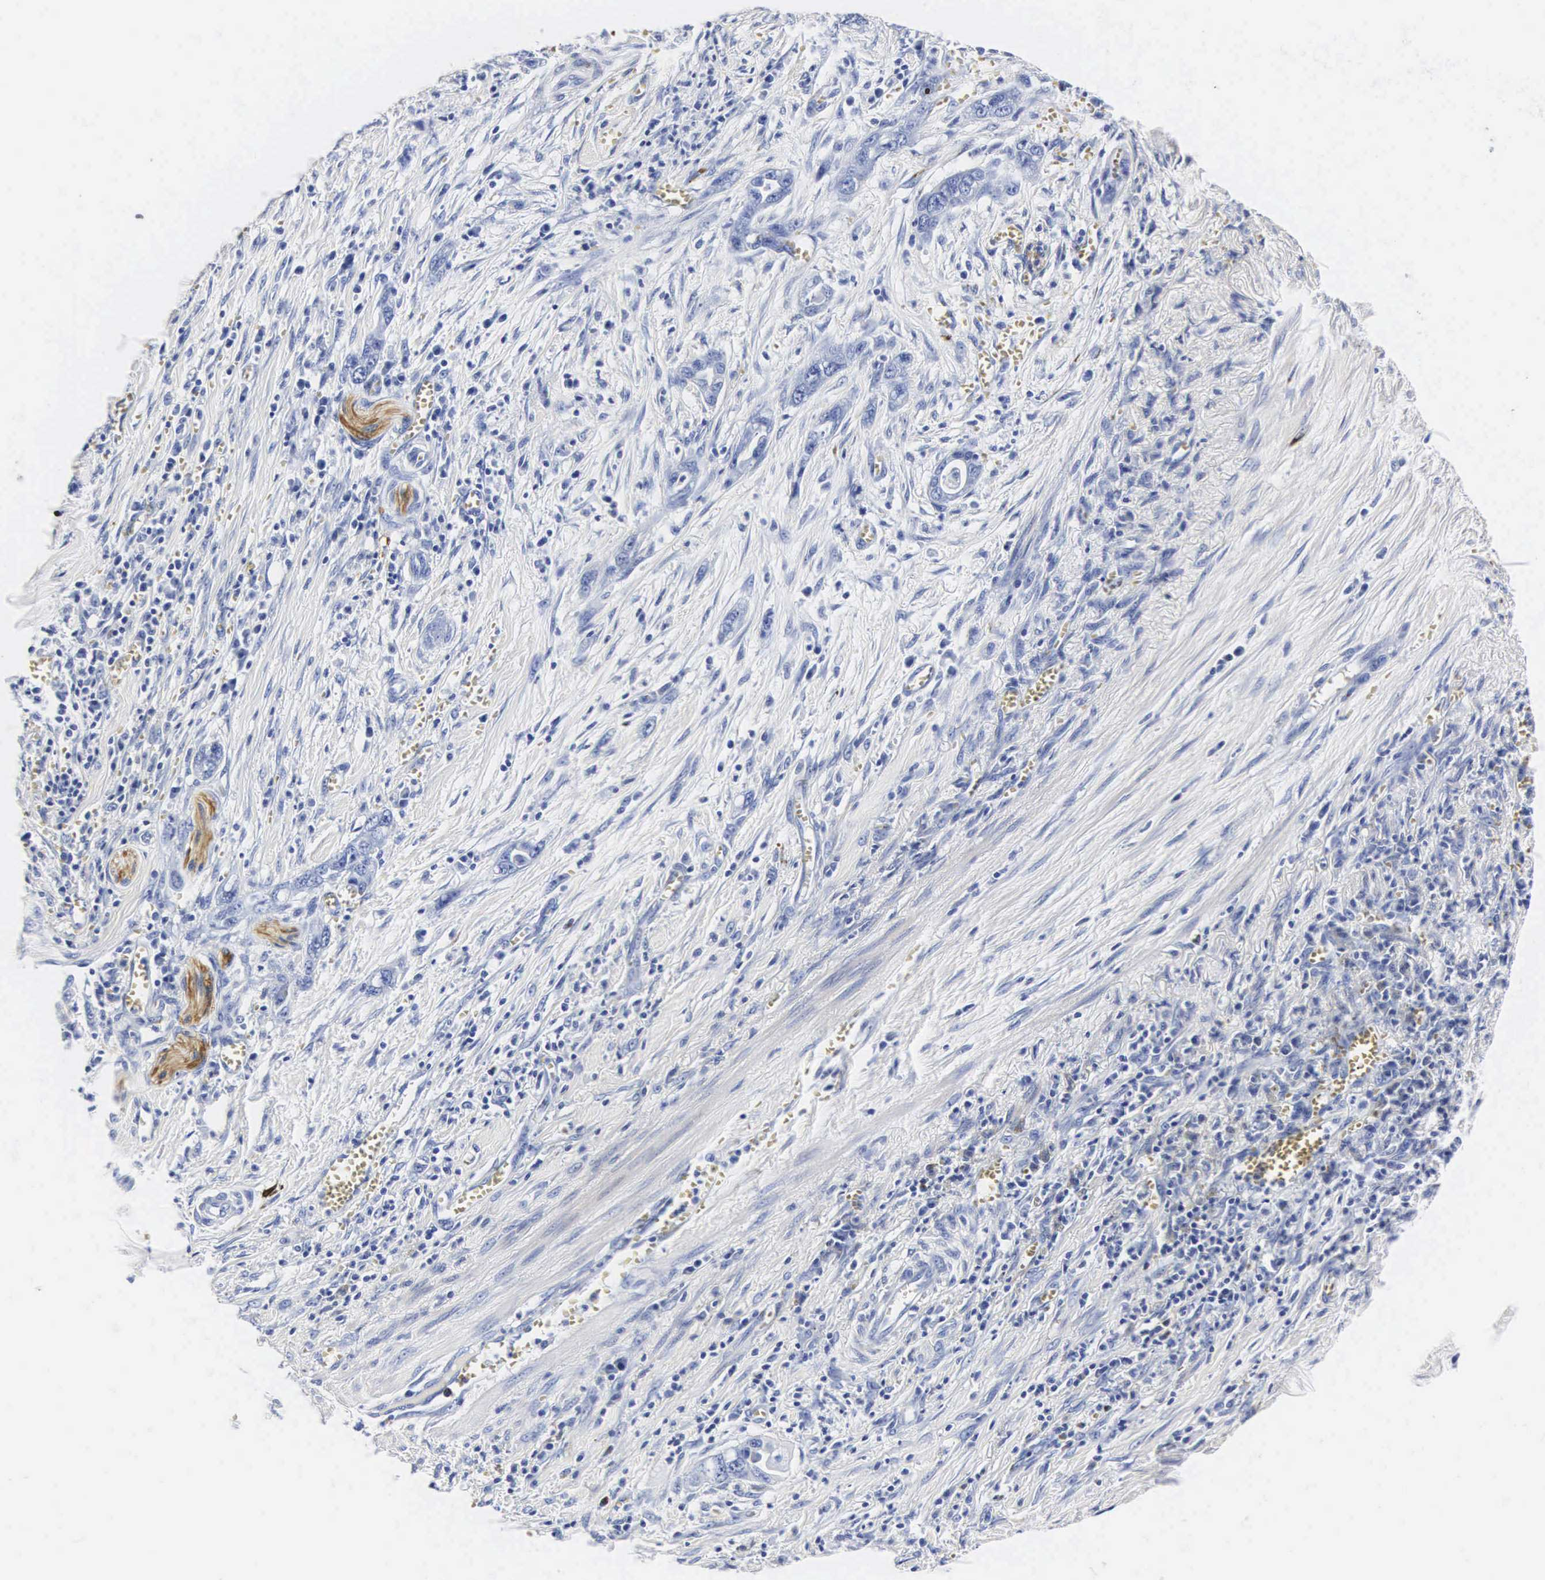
{"staining": {"intensity": "negative", "quantity": "none", "location": "none"}, "tissue": "pancreatic cancer", "cell_type": "Tumor cells", "image_type": "cancer", "snomed": [{"axis": "morphology", "description": "Adenocarcinoma, NOS"}, {"axis": "topography", "description": "Pancreas"}], "caption": "This is a image of immunohistochemistry (IHC) staining of pancreatic adenocarcinoma, which shows no positivity in tumor cells.", "gene": "ENO2", "patient": {"sex": "male", "age": 69}}